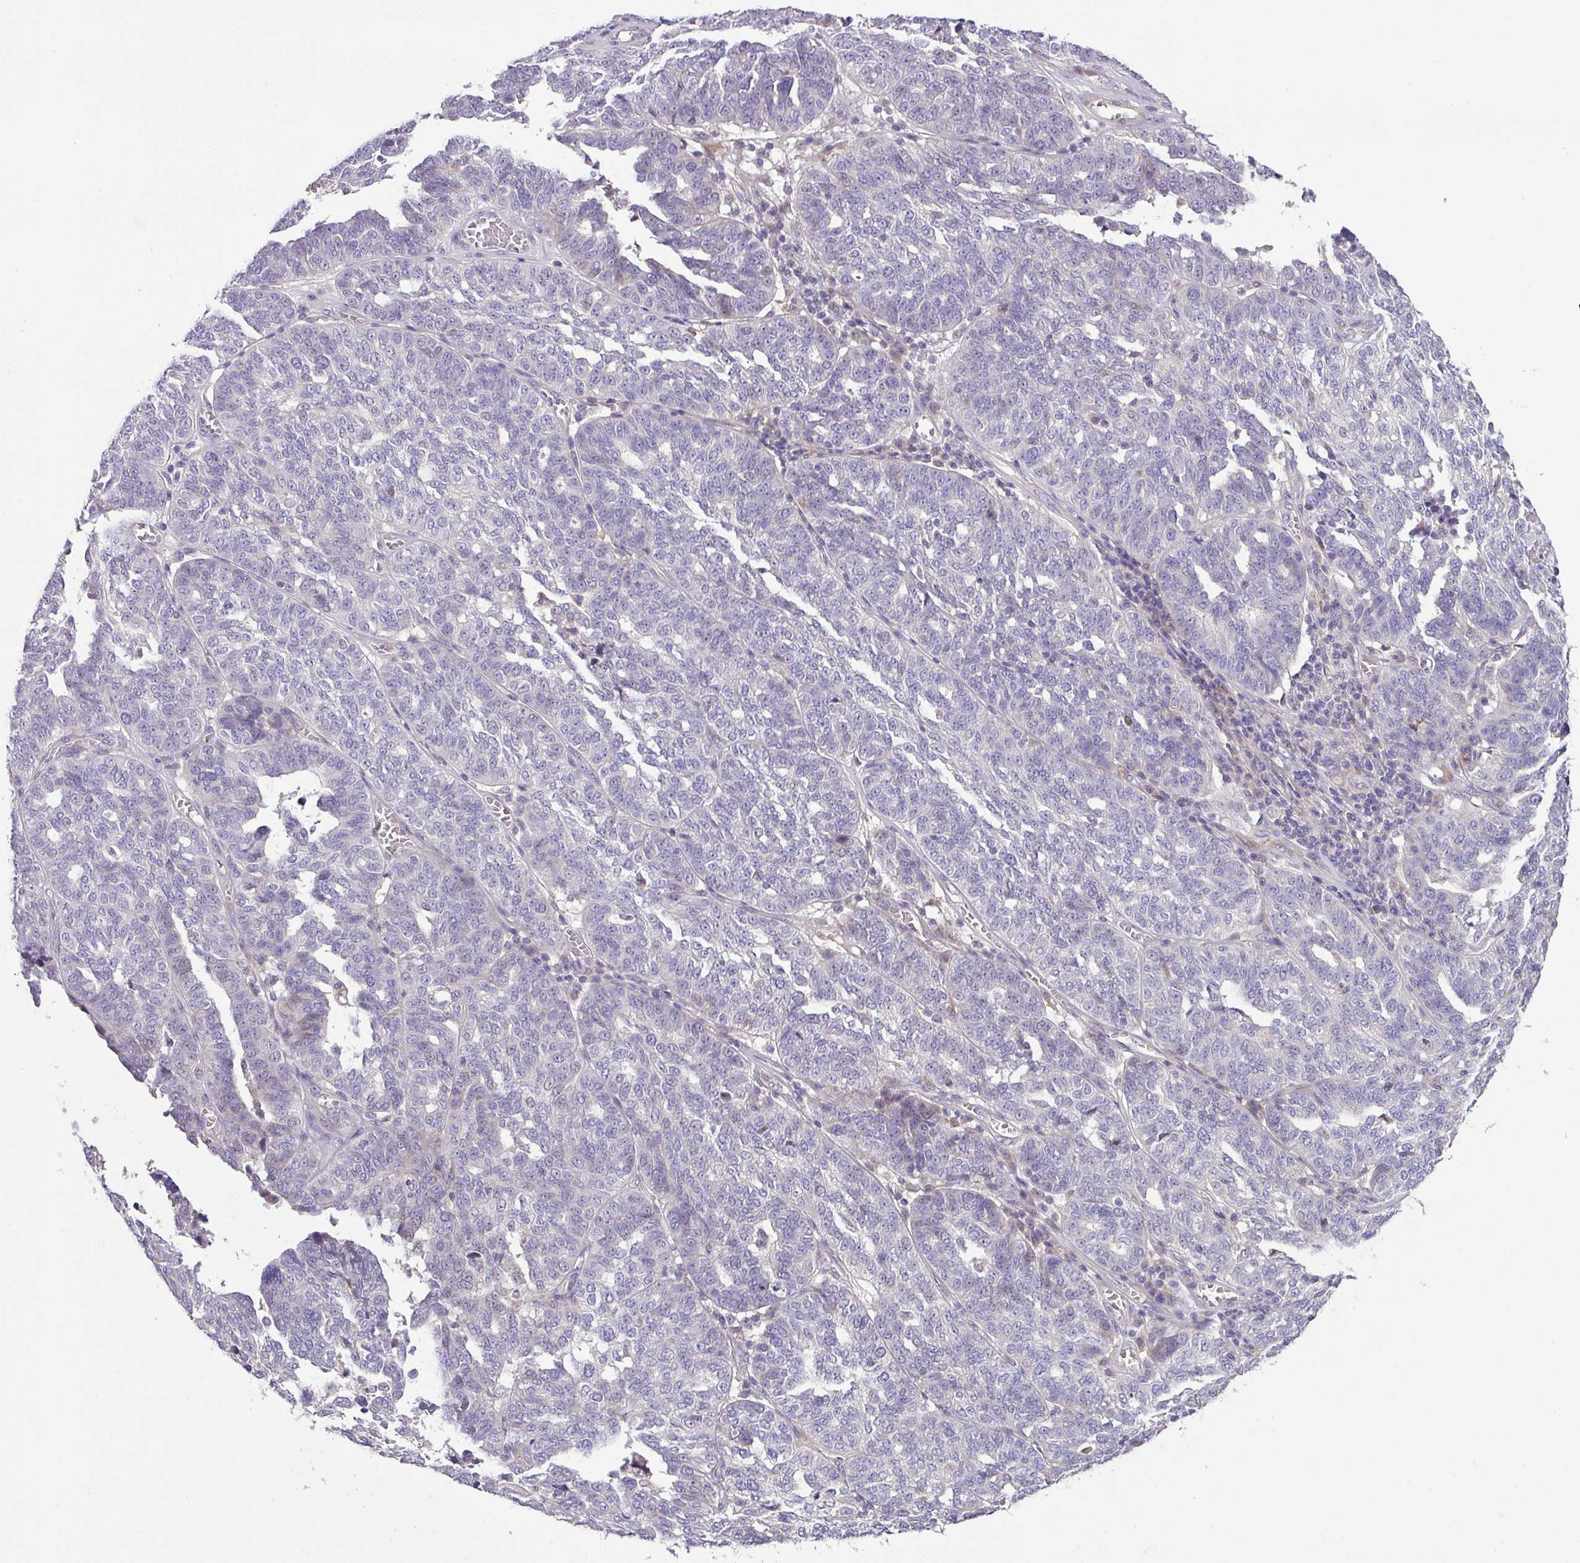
{"staining": {"intensity": "negative", "quantity": "none", "location": "none"}, "tissue": "ovarian cancer", "cell_type": "Tumor cells", "image_type": "cancer", "snomed": [{"axis": "morphology", "description": "Cystadenocarcinoma, serous, NOS"}, {"axis": "topography", "description": "Ovary"}], "caption": "Immunohistochemical staining of ovarian serous cystadenocarcinoma displays no significant positivity in tumor cells.", "gene": "PIK3R5", "patient": {"sex": "female", "age": 59}}